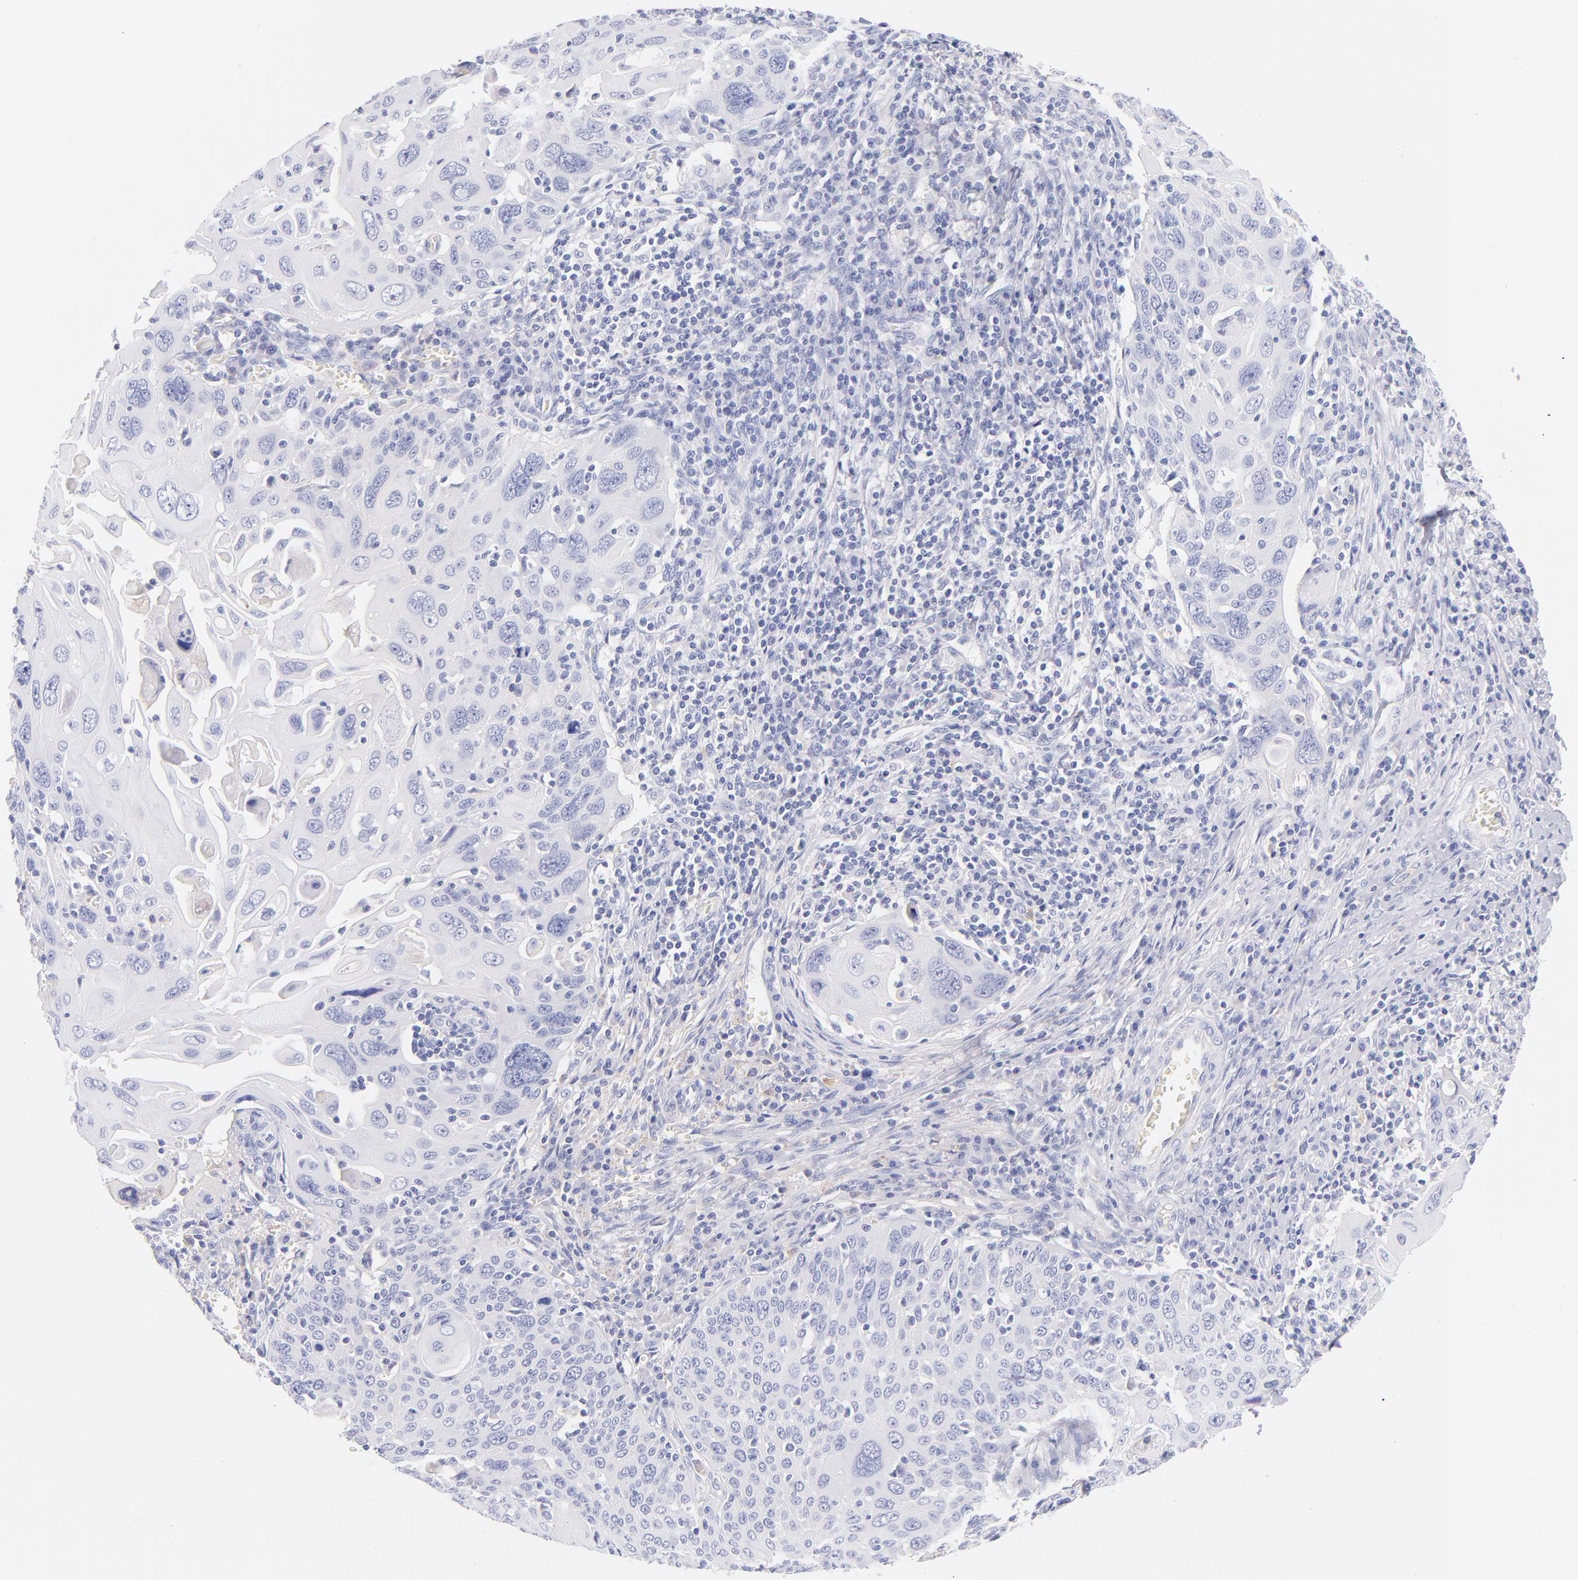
{"staining": {"intensity": "negative", "quantity": "none", "location": "none"}, "tissue": "cervical cancer", "cell_type": "Tumor cells", "image_type": "cancer", "snomed": [{"axis": "morphology", "description": "Squamous cell carcinoma, NOS"}, {"axis": "topography", "description": "Cervix"}], "caption": "Squamous cell carcinoma (cervical) stained for a protein using immunohistochemistry (IHC) demonstrates no expression tumor cells.", "gene": "HP", "patient": {"sex": "female", "age": 54}}